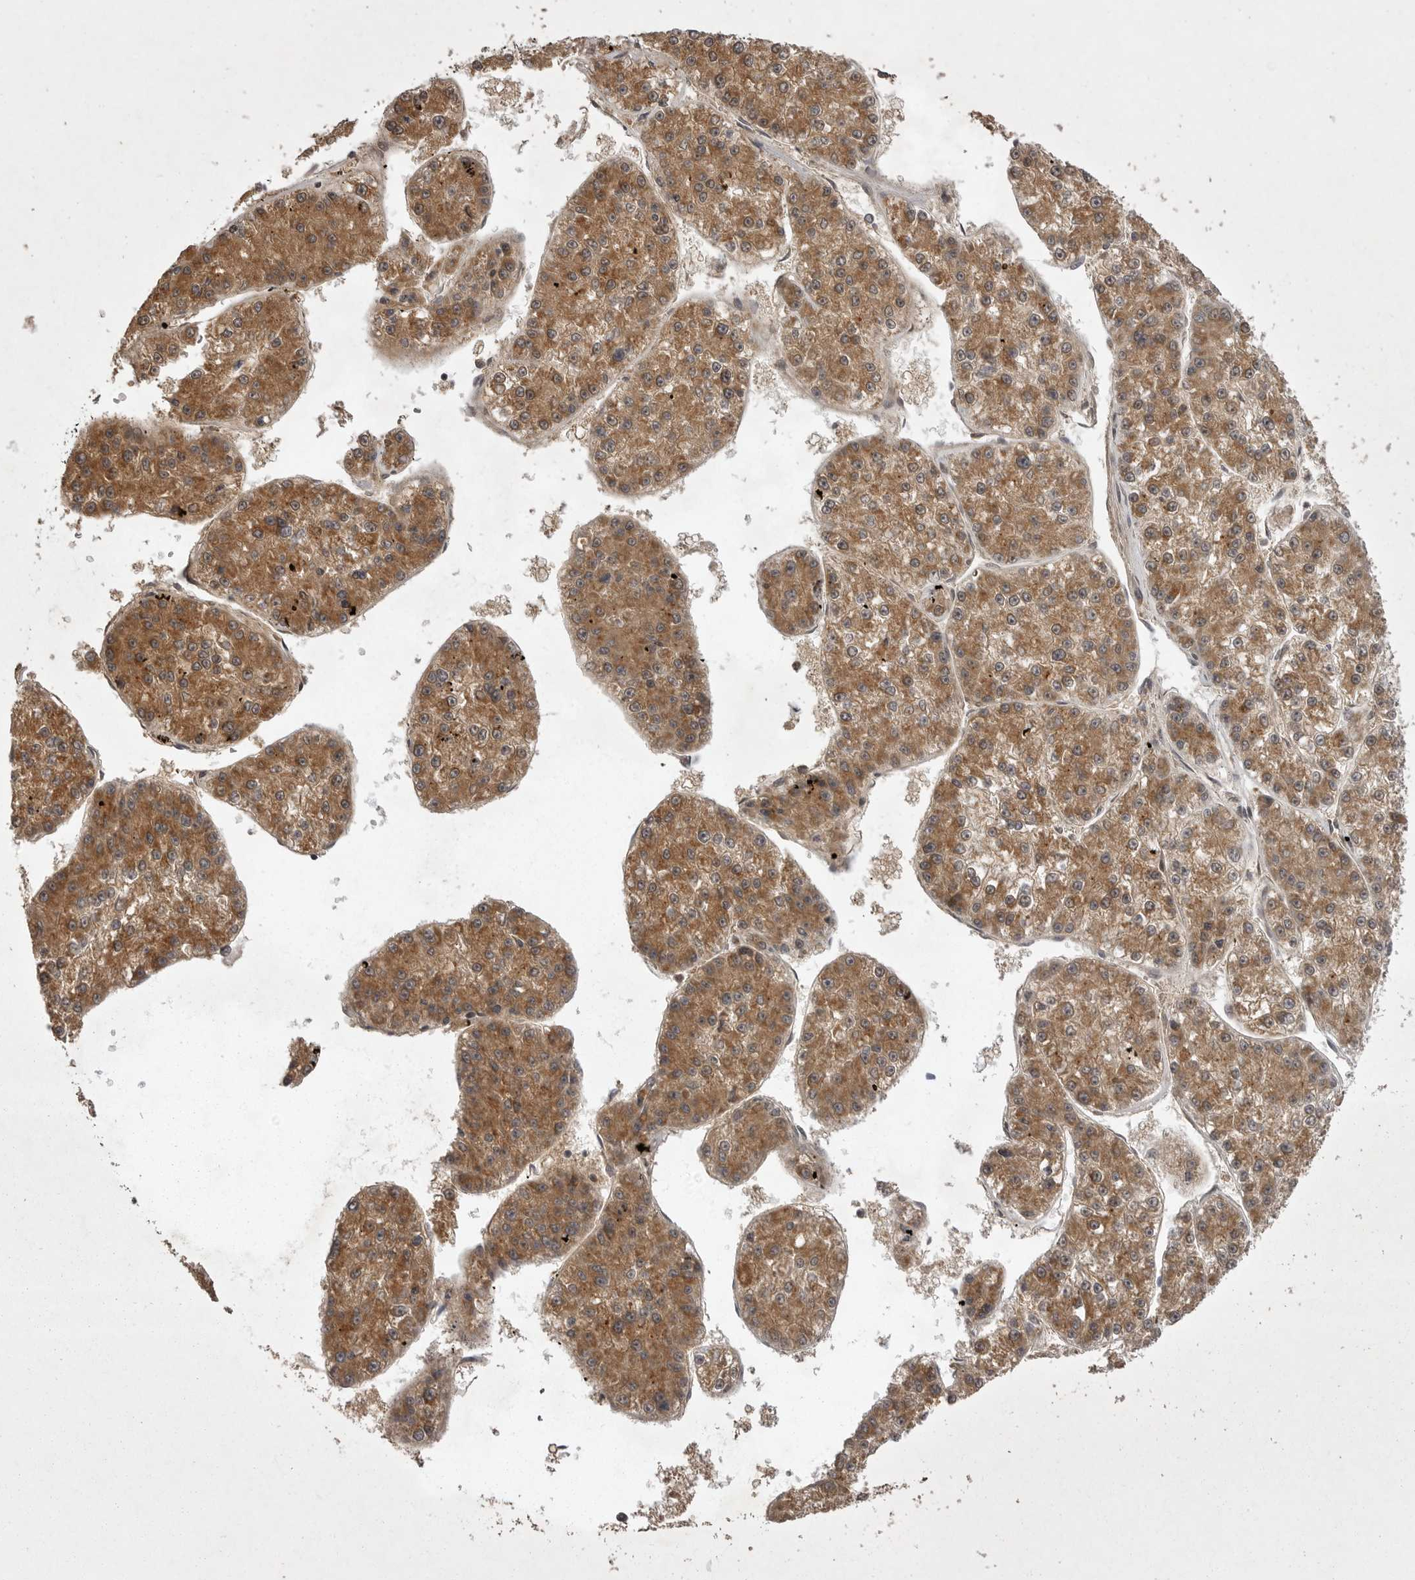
{"staining": {"intensity": "moderate", "quantity": ">75%", "location": "cytoplasmic/membranous"}, "tissue": "liver cancer", "cell_type": "Tumor cells", "image_type": "cancer", "snomed": [{"axis": "morphology", "description": "Carcinoma, Hepatocellular, NOS"}, {"axis": "topography", "description": "Liver"}], "caption": "Protein staining demonstrates moderate cytoplasmic/membranous expression in about >75% of tumor cells in liver hepatocellular carcinoma.", "gene": "STK24", "patient": {"sex": "female", "age": 73}}